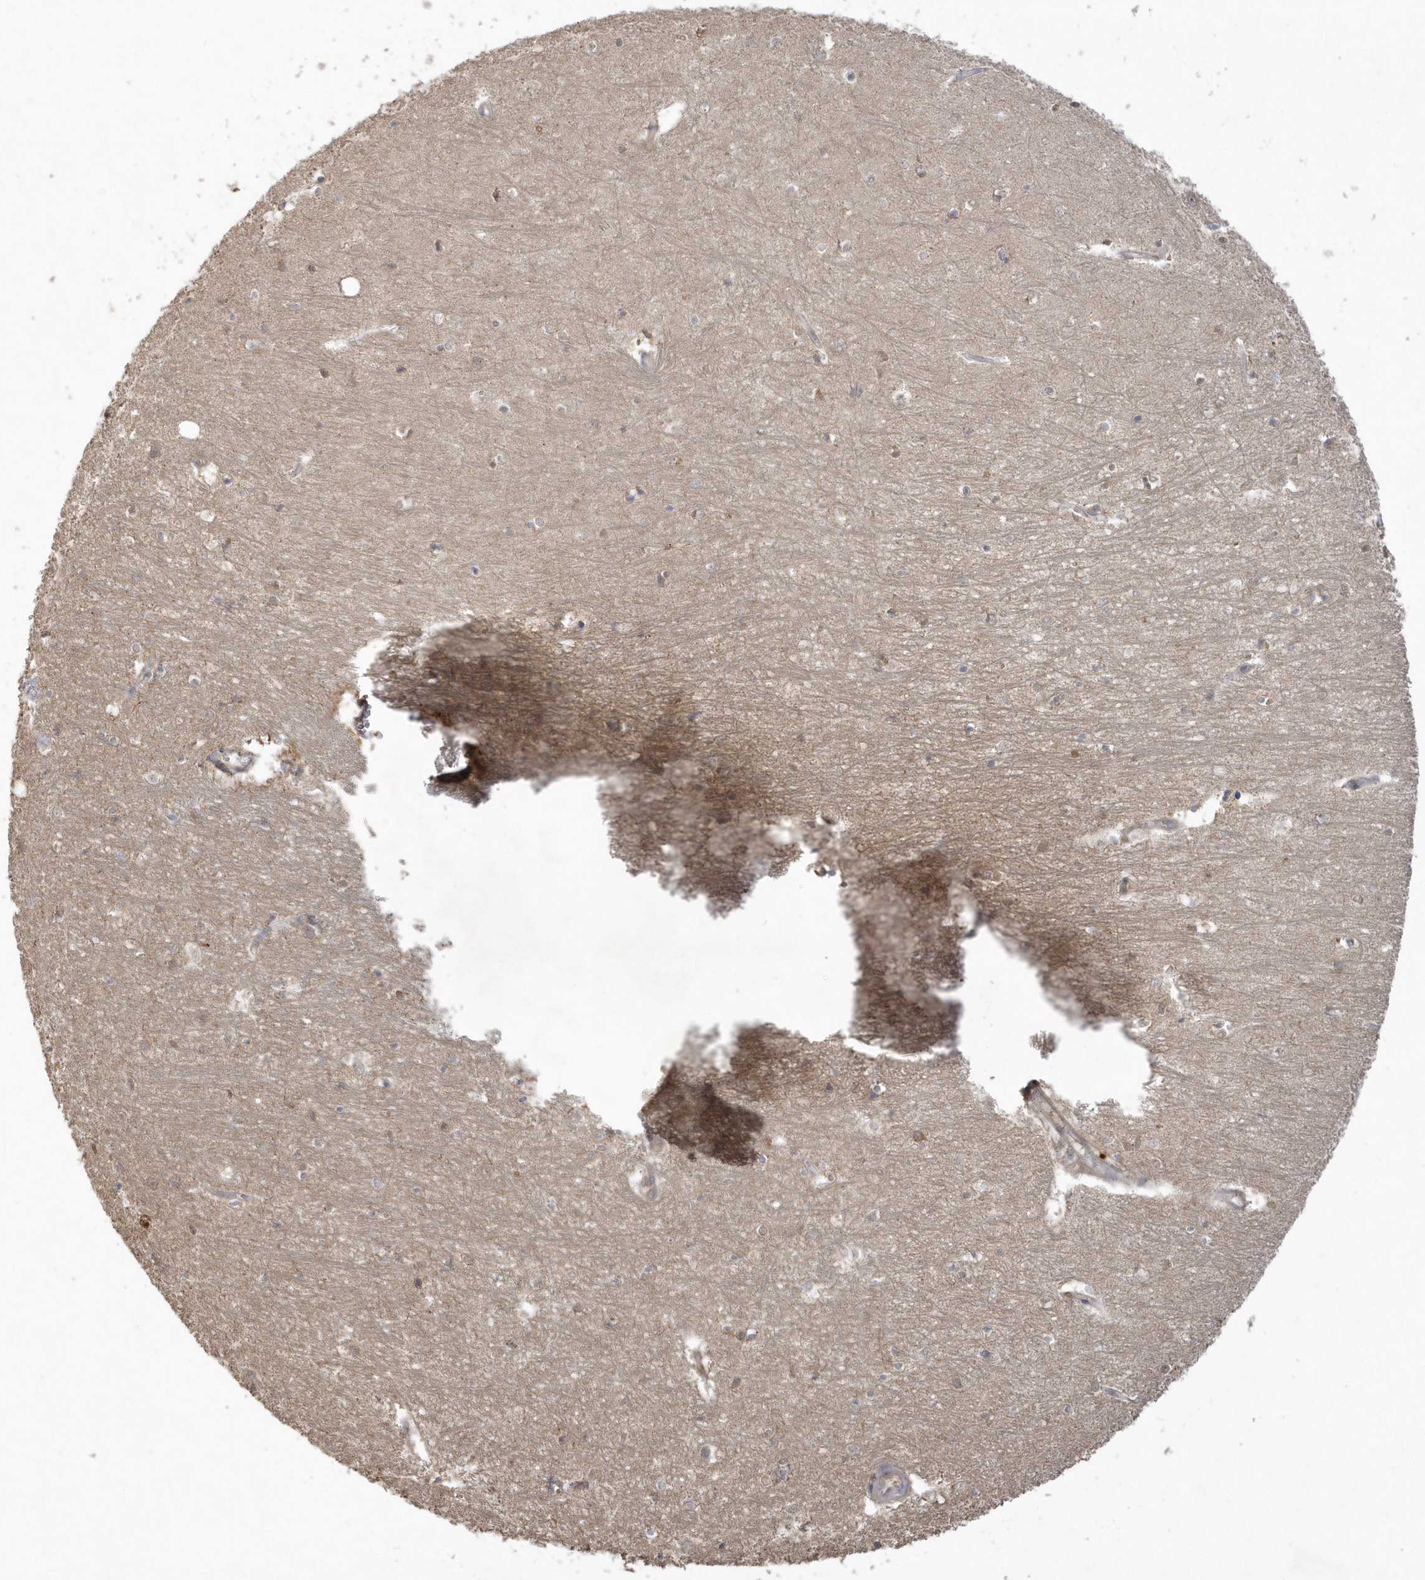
{"staining": {"intensity": "negative", "quantity": "none", "location": "none"}, "tissue": "hippocampus", "cell_type": "Glial cells", "image_type": "normal", "snomed": [{"axis": "morphology", "description": "Normal tissue, NOS"}, {"axis": "topography", "description": "Hippocampus"}], "caption": "Immunohistochemical staining of benign human hippocampus reveals no significant positivity in glial cells.", "gene": "THG1L", "patient": {"sex": "female", "age": 64}}